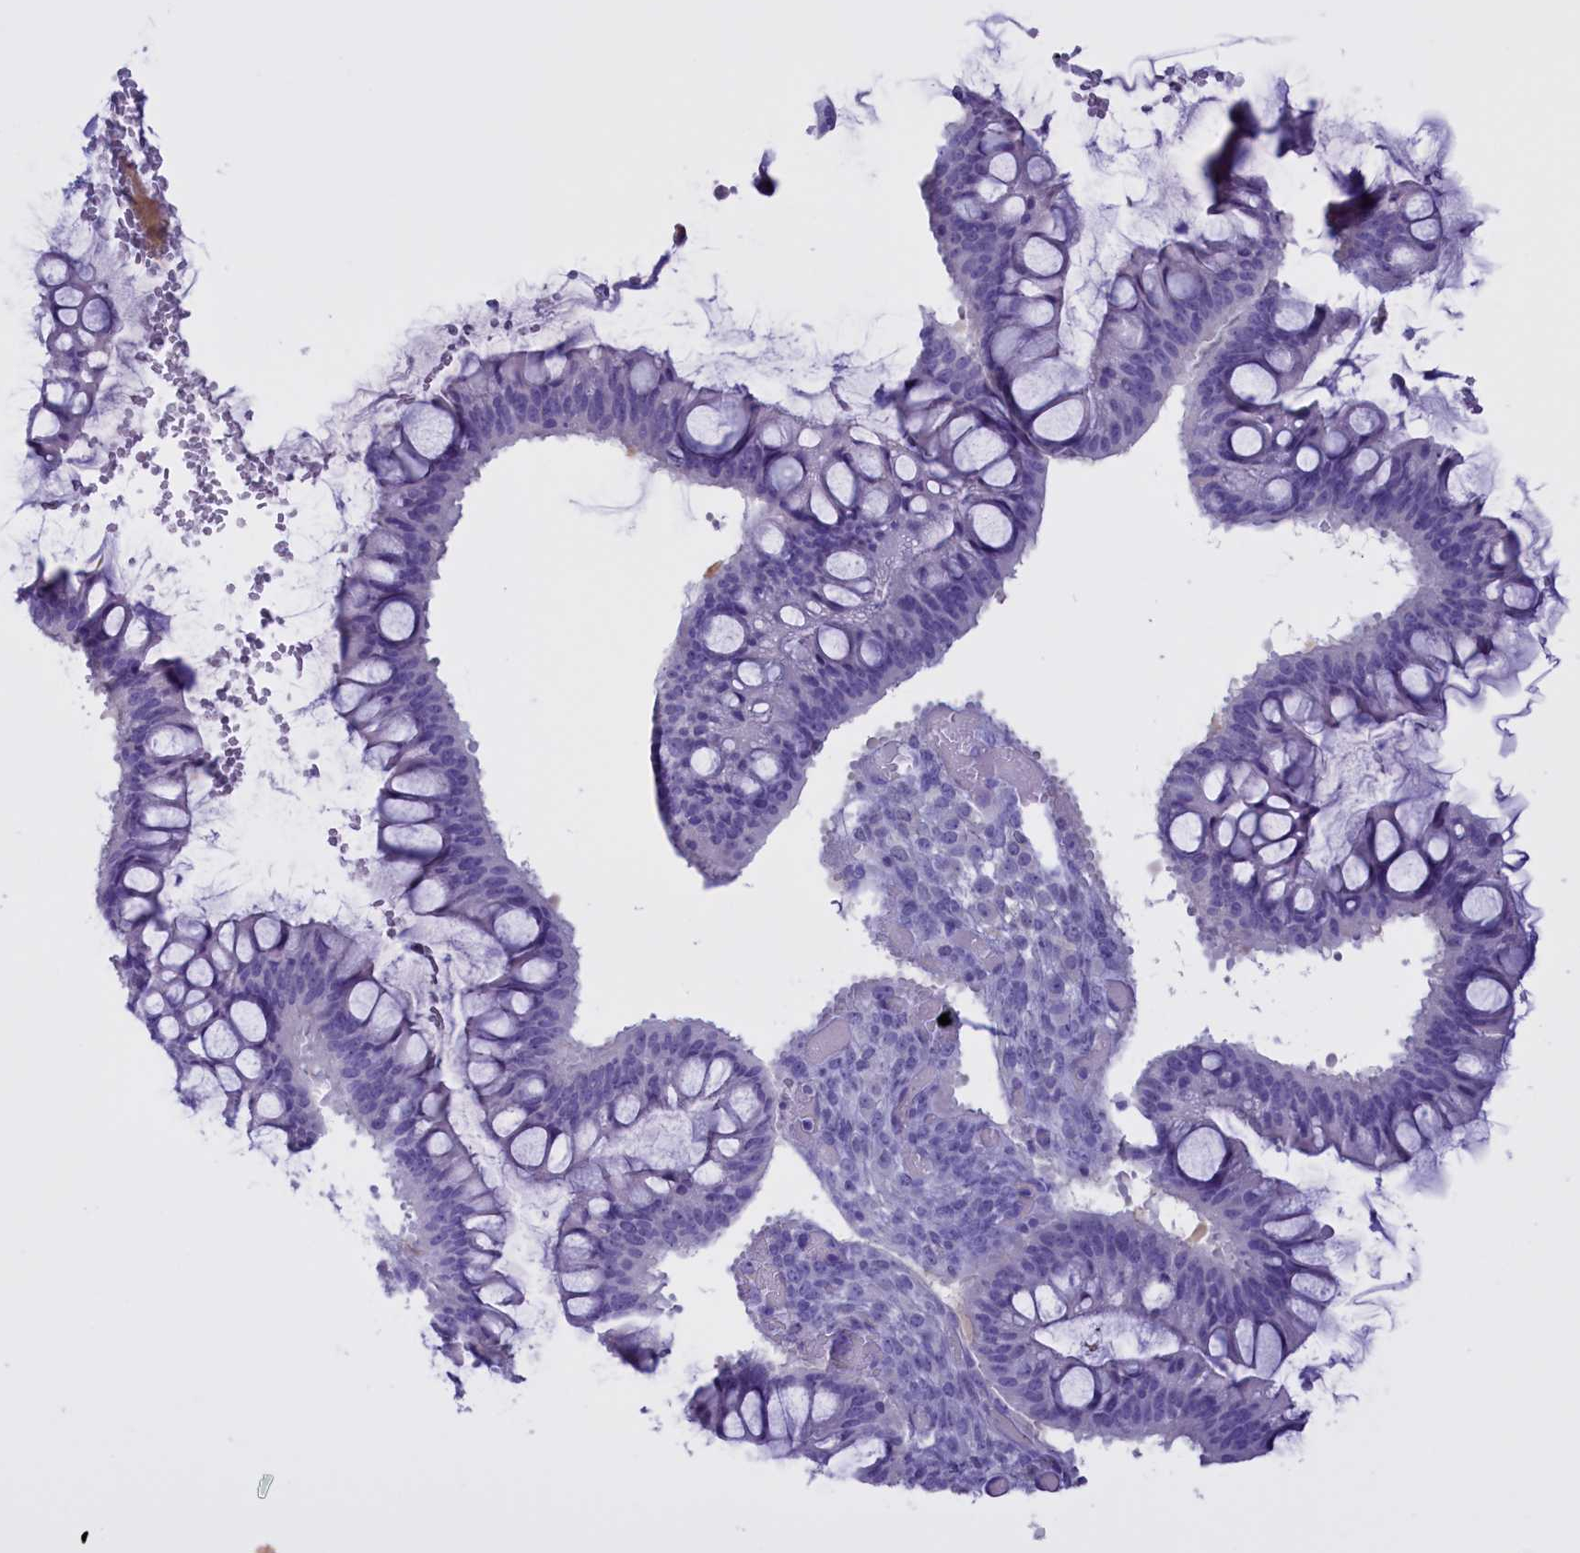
{"staining": {"intensity": "negative", "quantity": "none", "location": "none"}, "tissue": "ovarian cancer", "cell_type": "Tumor cells", "image_type": "cancer", "snomed": [{"axis": "morphology", "description": "Cystadenocarcinoma, mucinous, NOS"}, {"axis": "topography", "description": "Ovary"}], "caption": "A micrograph of human mucinous cystadenocarcinoma (ovarian) is negative for staining in tumor cells.", "gene": "PROK2", "patient": {"sex": "female", "age": 73}}